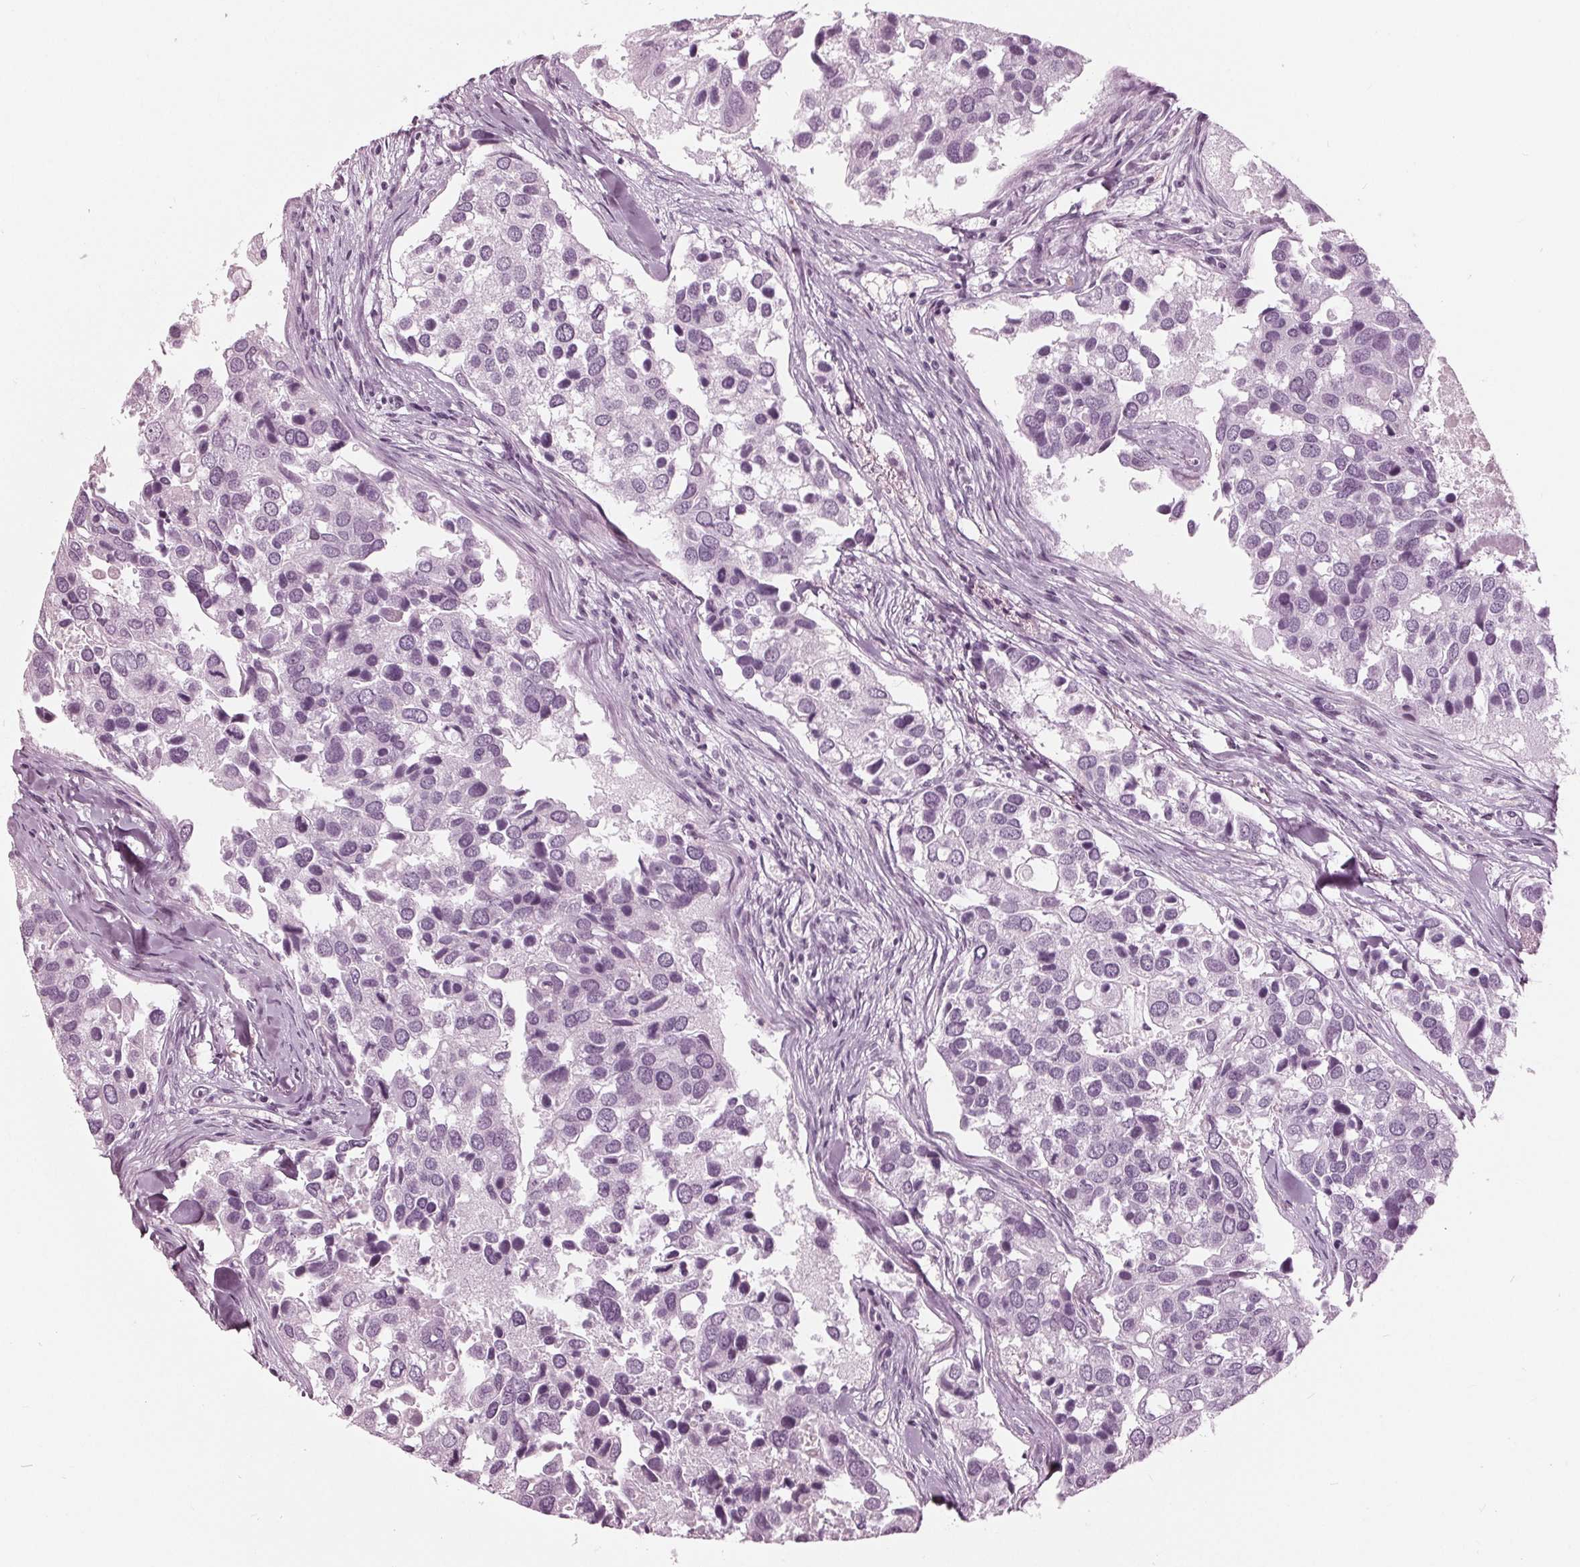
{"staining": {"intensity": "negative", "quantity": "none", "location": "none"}, "tissue": "breast cancer", "cell_type": "Tumor cells", "image_type": "cancer", "snomed": [{"axis": "morphology", "description": "Duct carcinoma"}, {"axis": "topography", "description": "Breast"}], "caption": "Breast cancer was stained to show a protein in brown. There is no significant positivity in tumor cells.", "gene": "KRT28", "patient": {"sex": "female", "age": 83}}